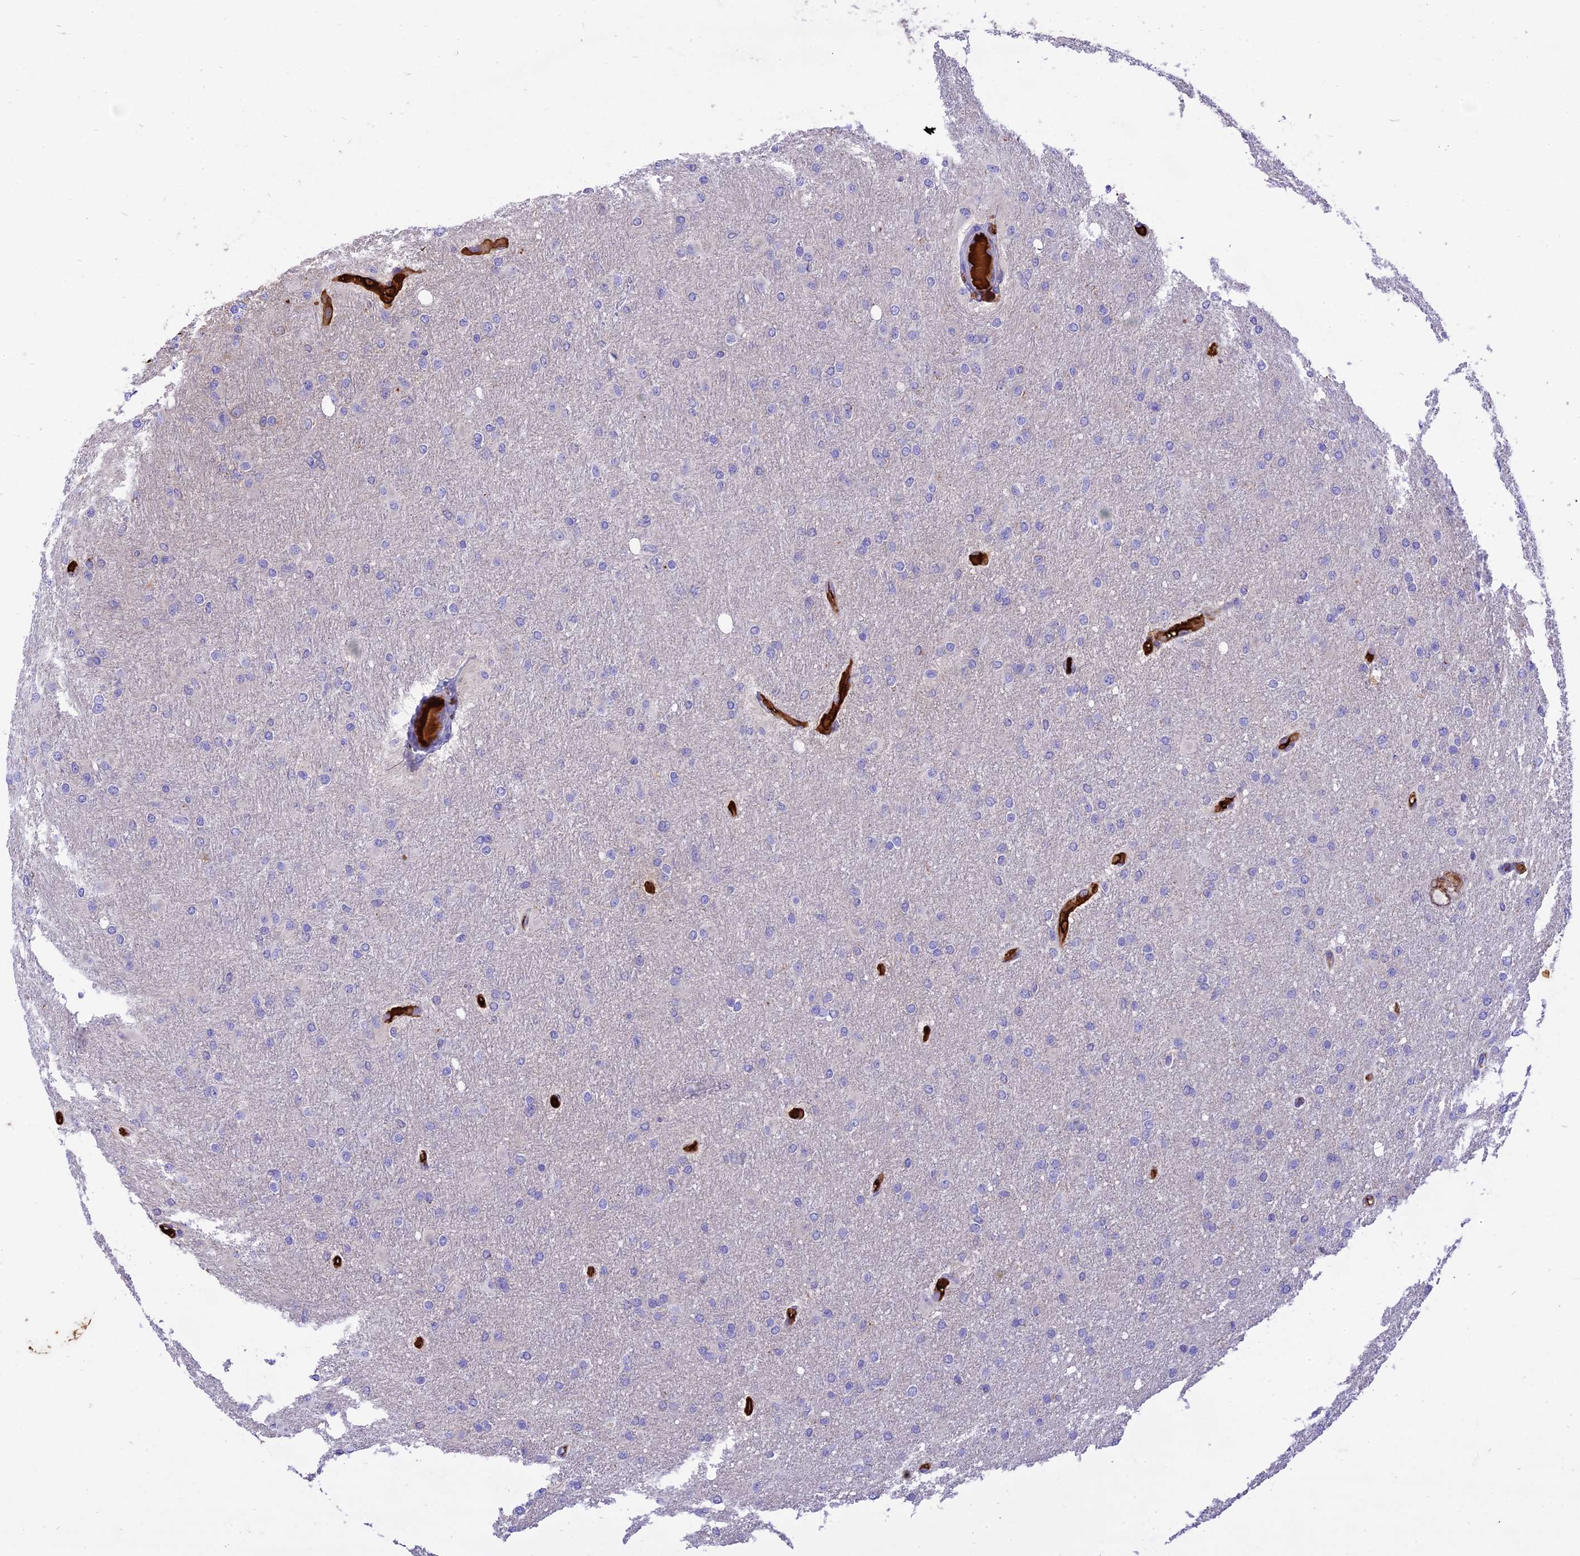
{"staining": {"intensity": "negative", "quantity": "none", "location": "none"}, "tissue": "glioma", "cell_type": "Tumor cells", "image_type": "cancer", "snomed": [{"axis": "morphology", "description": "Glioma, malignant, High grade"}, {"axis": "topography", "description": "Cerebral cortex"}], "caption": "Malignant glioma (high-grade) was stained to show a protein in brown. There is no significant positivity in tumor cells. The staining is performed using DAB brown chromogen with nuclei counter-stained in using hematoxylin.", "gene": "TTC4", "patient": {"sex": "female", "age": 36}}